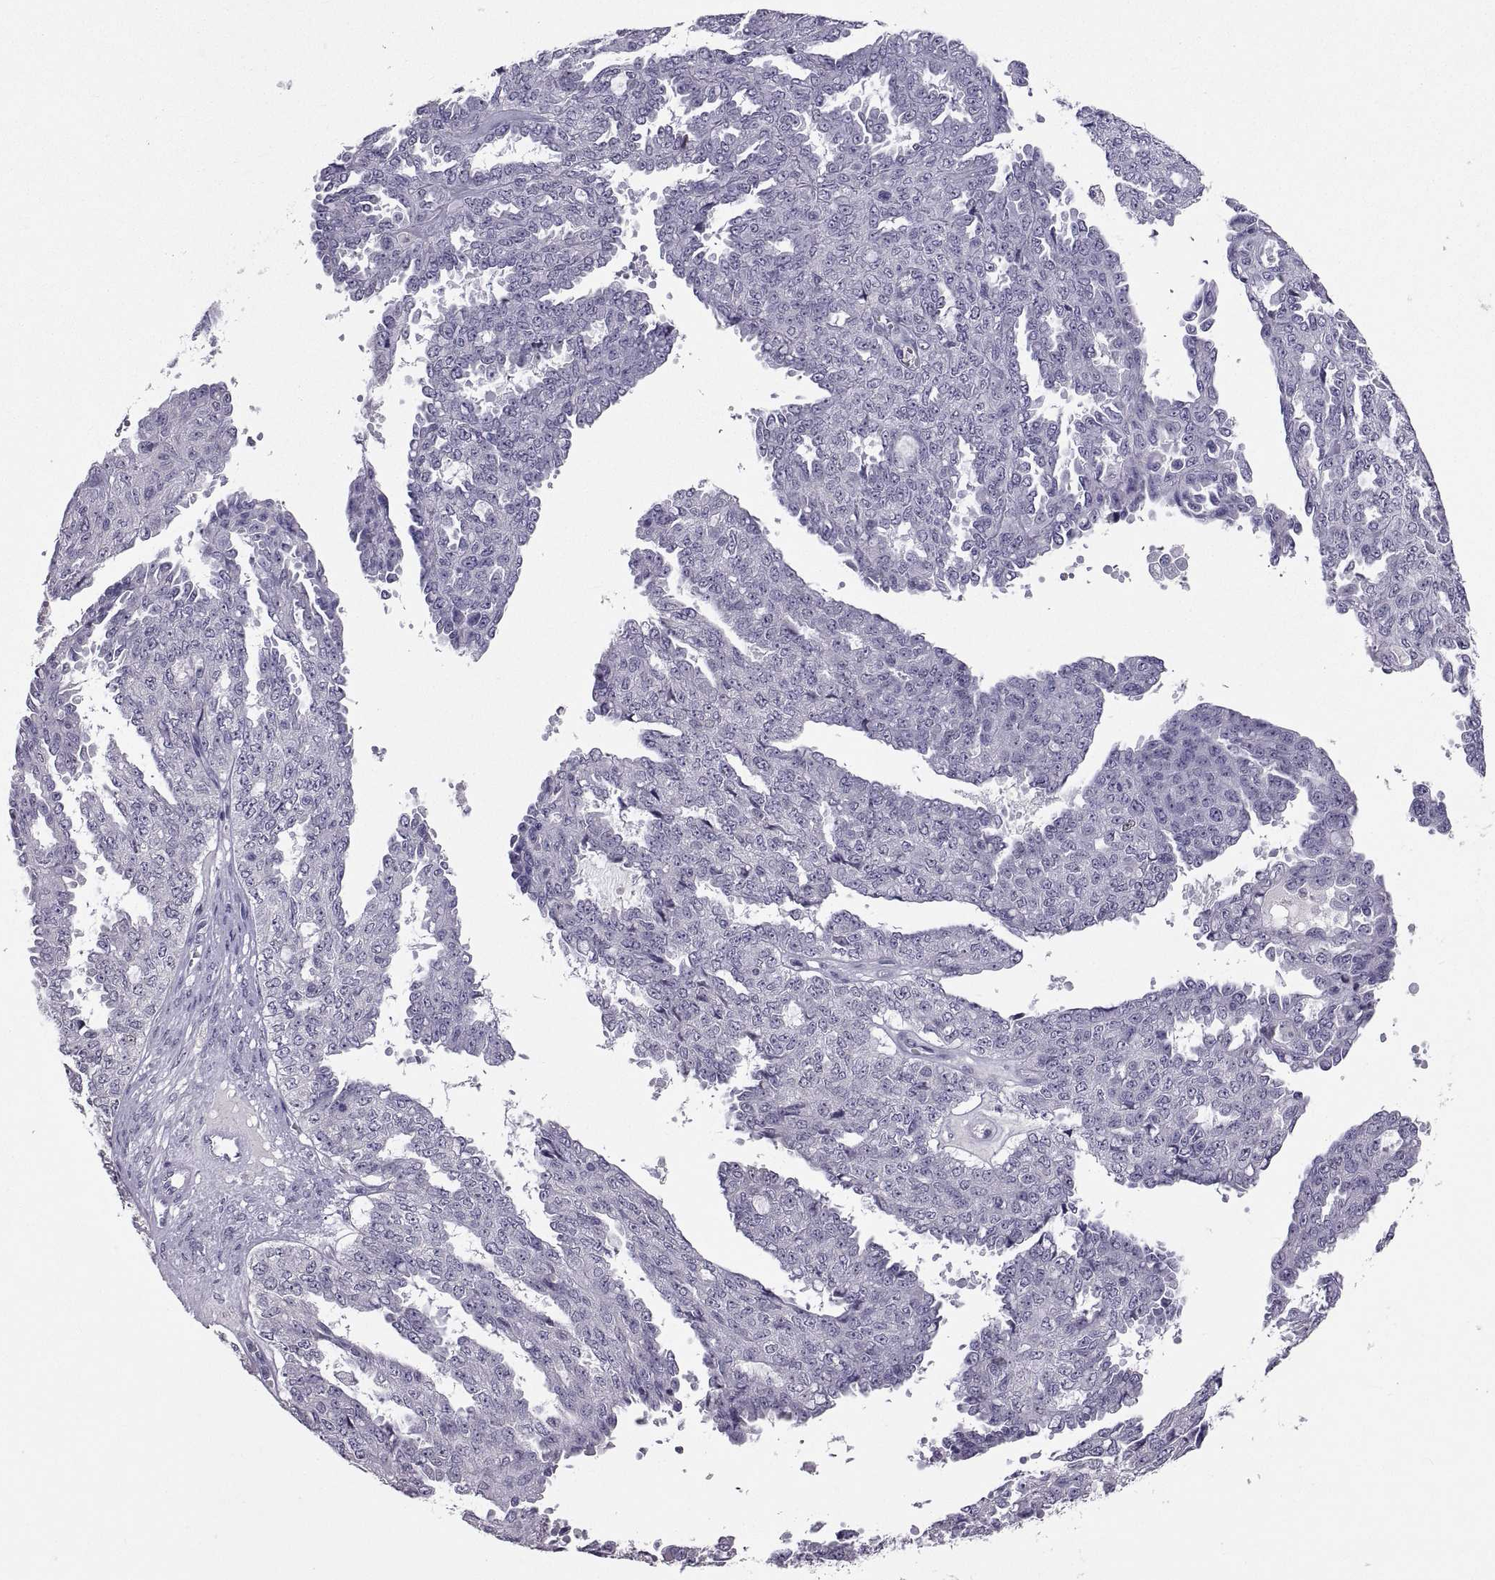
{"staining": {"intensity": "negative", "quantity": "none", "location": "none"}, "tissue": "ovarian cancer", "cell_type": "Tumor cells", "image_type": "cancer", "snomed": [{"axis": "morphology", "description": "Cystadenocarcinoma, serous, NOS"}, {"axis": "topography", "description": "Ovary"}], "caption": "The histopathology image demonstrates no staining of tumor cells in ovarian cancer (serous cystadenocarcinoma). (DAB (3,3'-diaminobenzidine) IHC with hematoxylin counter stain).", "gene": "SOX21", "patient": {"sex": "female", "age": 71}}